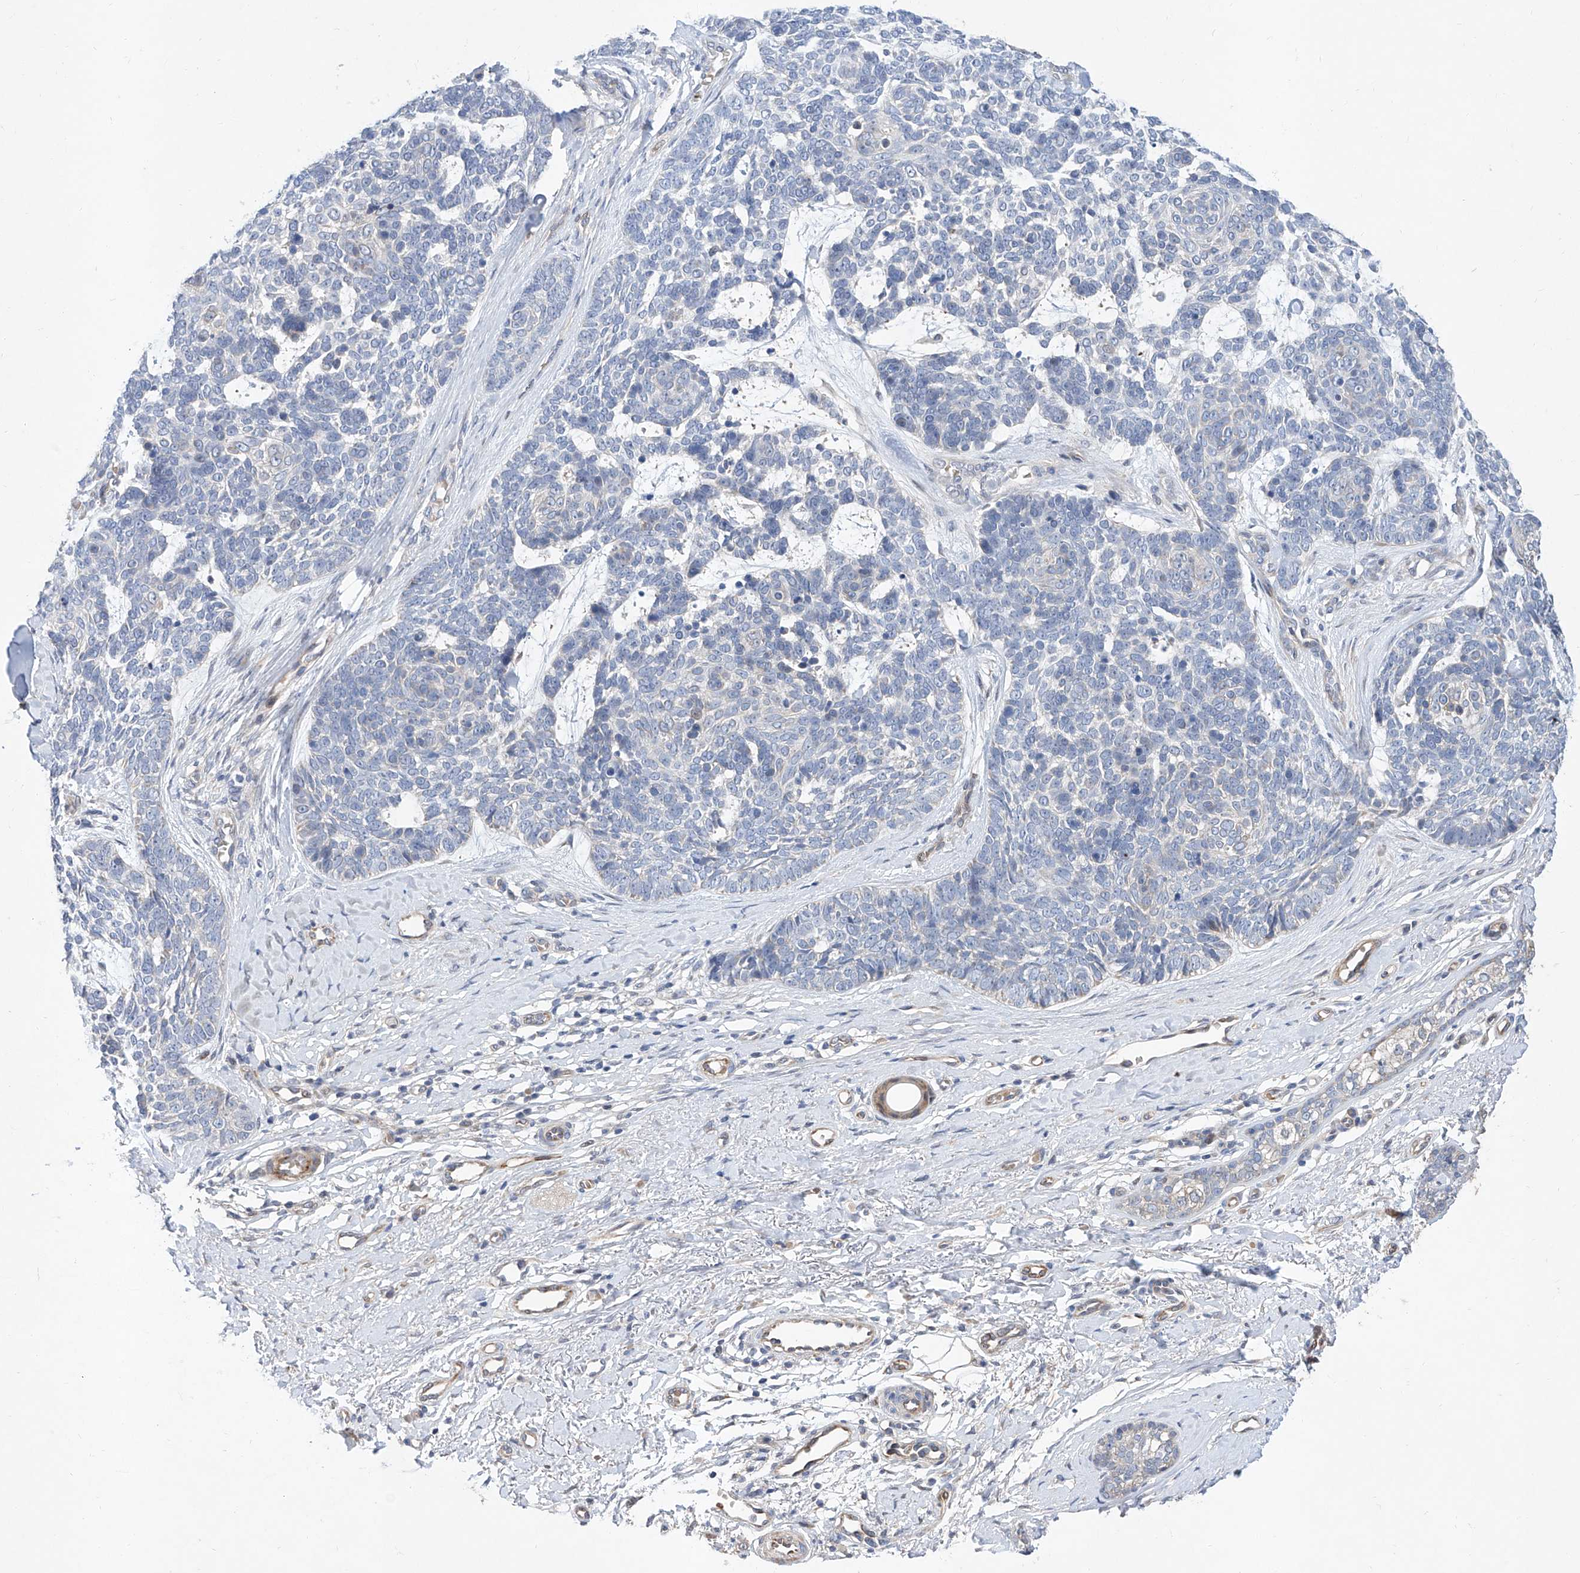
{"staining": {"intensity": "negative", "quantity": "none", "location": "none"}, "tissue": "skin cancer", "cell_type": "Tumor cells", "image_type": "cancer", "snomed": [{"axis": "morphology", "description": "Basal cell carcinoma"}, {"axis": "topography", "description": "Skin"}], "caption": "Immunohistochemistry (IHC) histopathology image of neoplastic tissue: basal cell carcinoma (skin) stained with DAB (3,3'-diaminobenzidine) reveals no significant protein staining in tumor cells.", "gene": "FUCA2", "patient": {"sex": "female", "age": 81}}